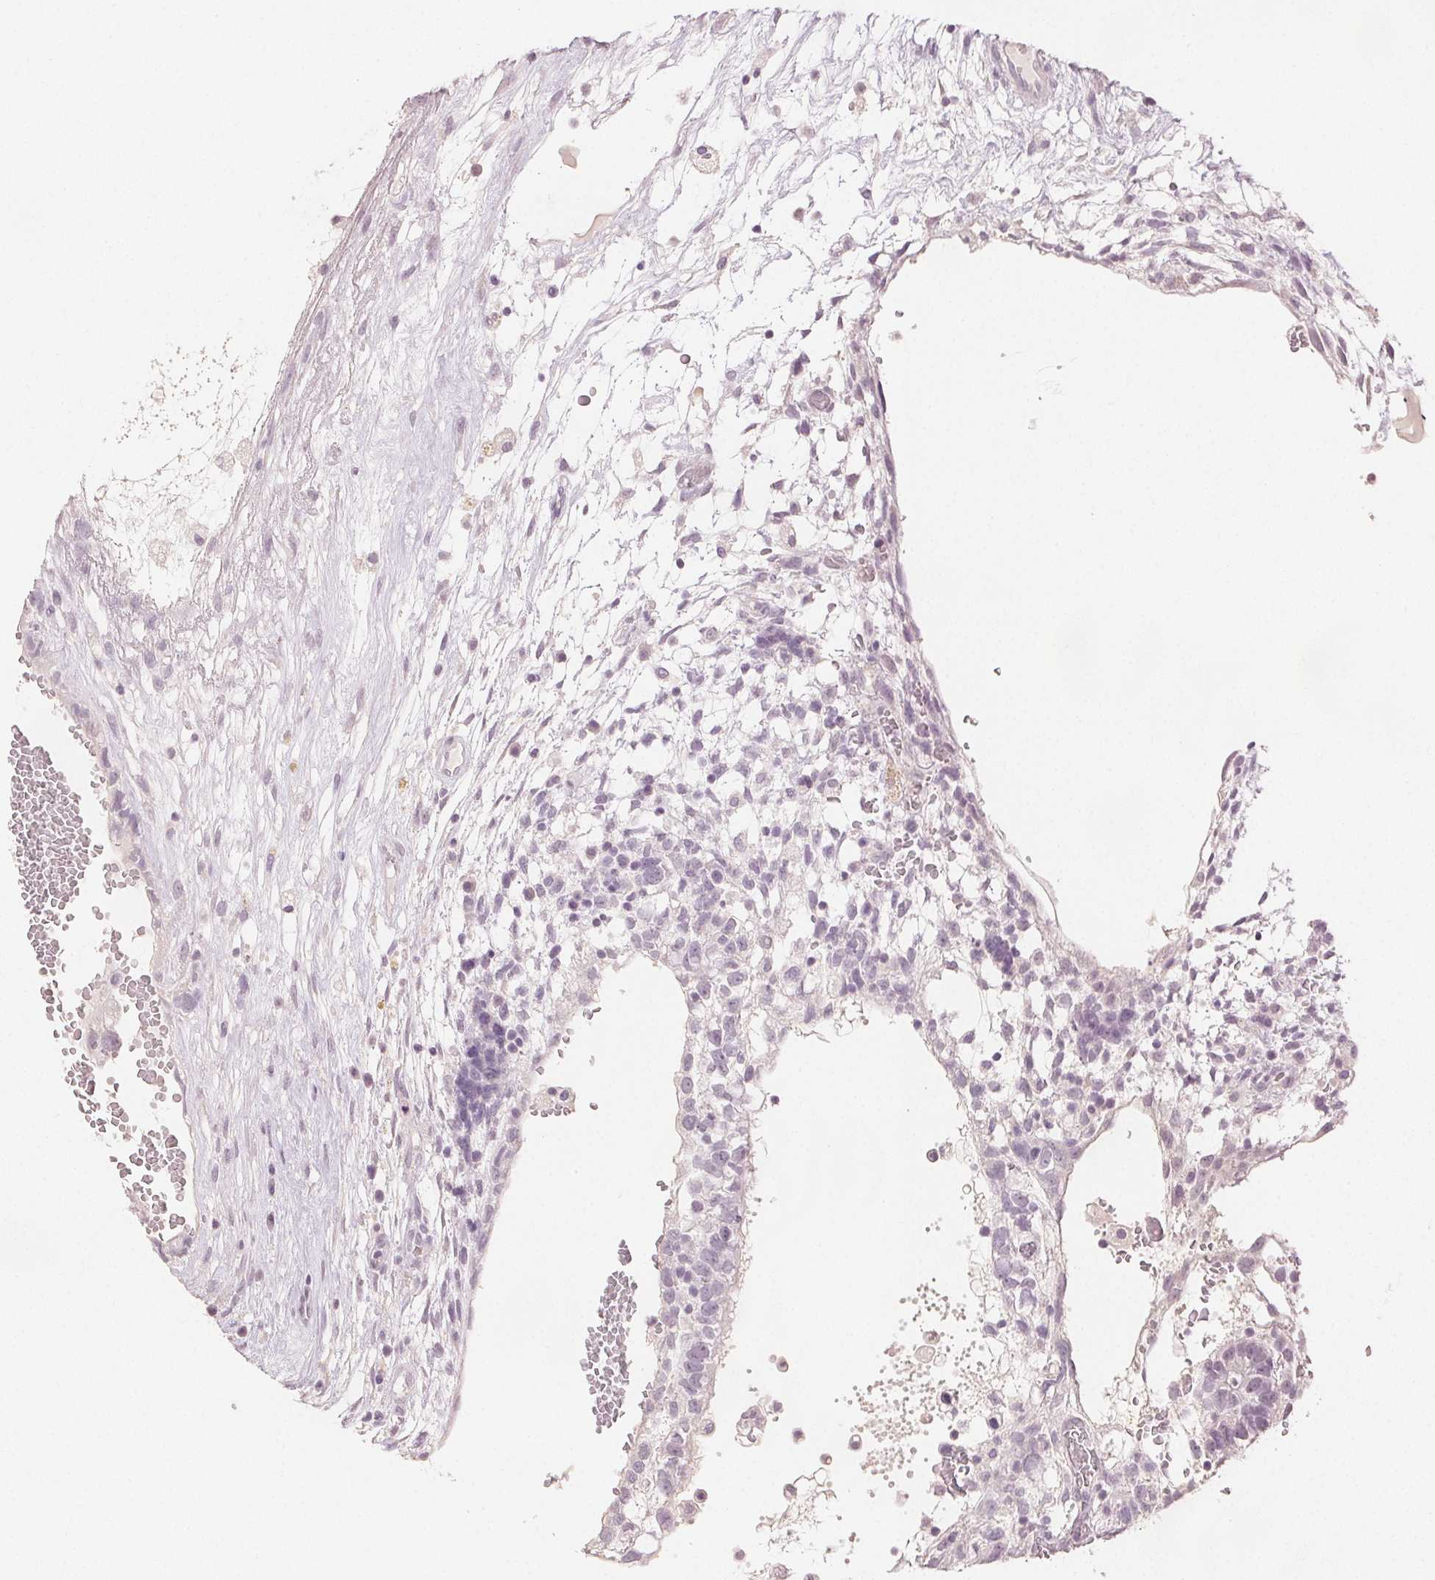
{"staining": {"intensity": "negative", "quantity": "none", "location": "none"}, "tissue": "testis cancer", "cell_type": "Tumor cells", "image_type": "cancer", "snomed": [{"axis": "morphology", "description": "Normal tissue, NOS"}, {"axis": "morphology", "description": "Carcinoma, Embryonal, NOS"}, {"axis": "topography", "description": "Testis"}], "caption": "Embryonal carcinoma (testis) was stained to show a protein in brown. There is no significant staining in tumor cells.", "gene": "SCGN", "patient": {"sex": "male", "age": 32}}